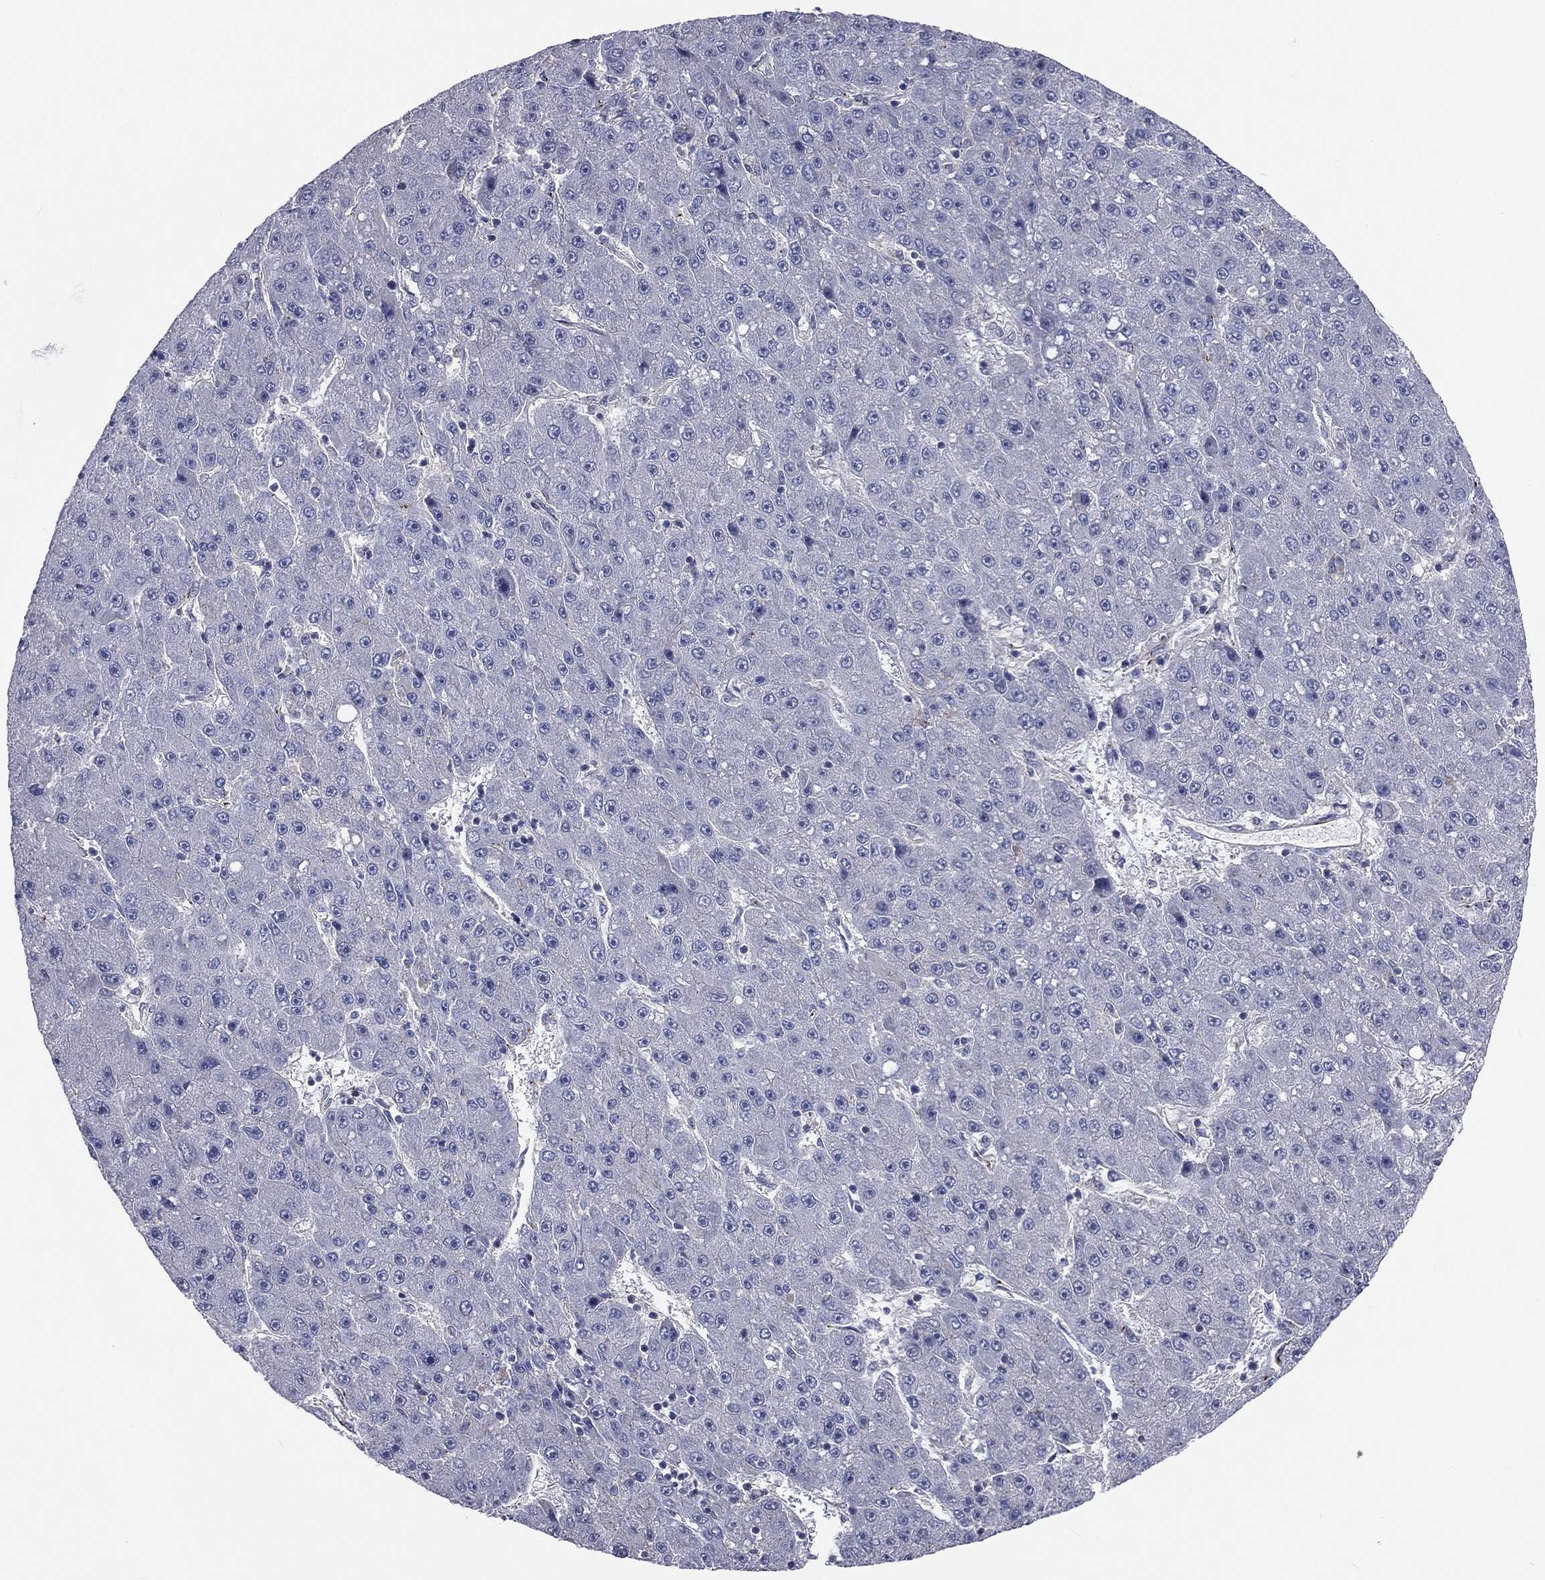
{"staining": {"intensity": "negative", "quantity": "none", "location": "none"}, "tissue": "liver cancer", "cell_type": "Tumor cells", "image_type": "cancer", "snomed": [{"axis": "morphology", "description": "Carcinoma, Hepatocellular, NOS"}, {"axis": "topography", "description": "Liver"}], "caption": "This is an IHC image of liver hepatocellular carcinoma. There is no positivity in tumor cells.", "gene": "CROCC", "patient": {"sex": "male", "age": 67}}